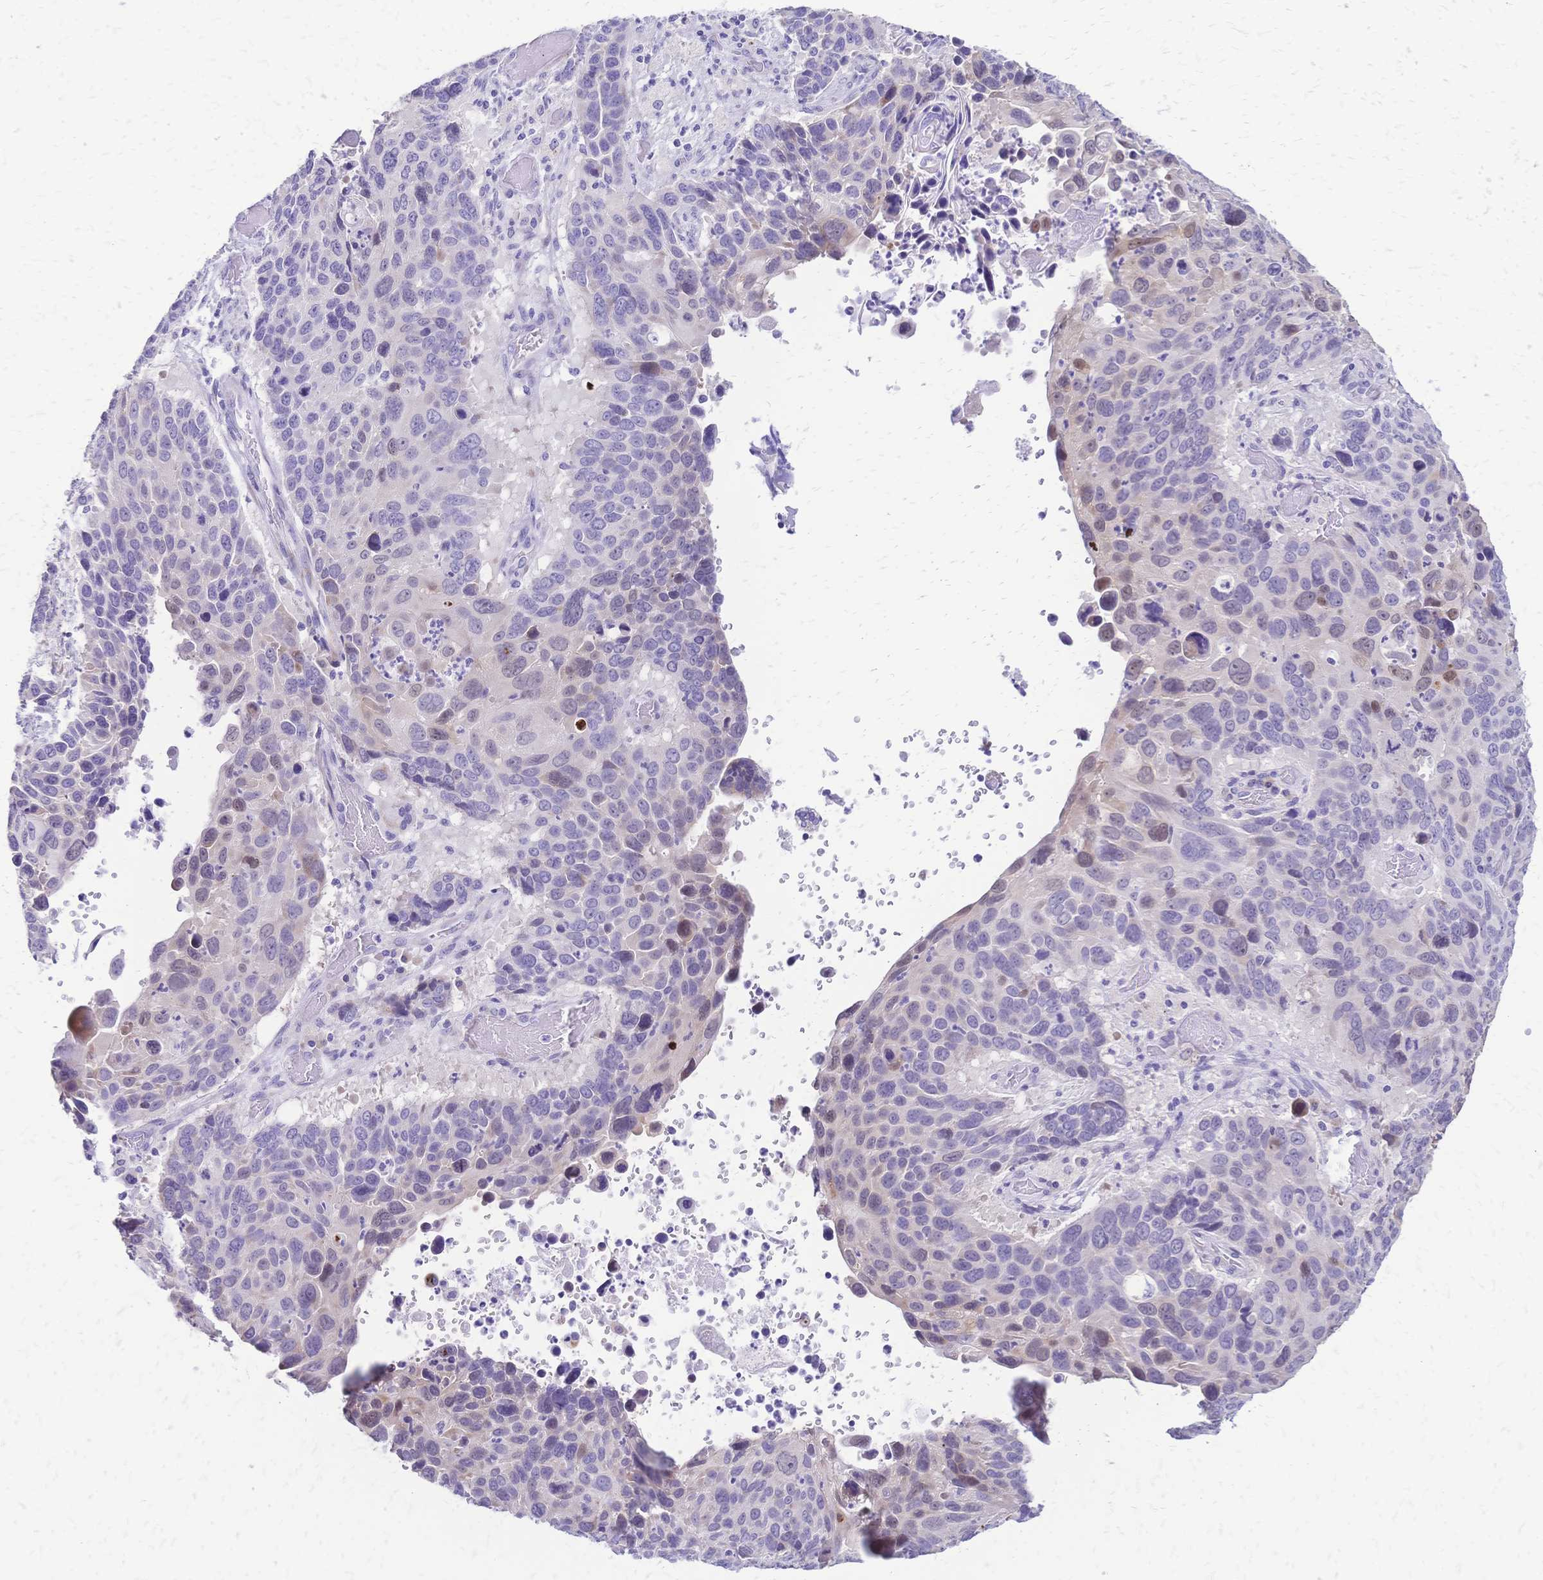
{"staining": {"intensity": "weak", "quantity": "<25%", "location": "cytoplasmic/membranous"}, "tissue": "lung cancer", "cell_type": "Tumor cells", "image_type": "cancer", "snomed": [{"axis": "morphology", "description": "Squamous cell carcinoma, NOS"}, {"axis": "topography", "description": "Lung"}], "caption": "Immunohistochemistry histopathology image of lung cancer stained for a protein (brown), which displays no positivity in tumor cells.", "gene": "GRB7", "patient": {"sex": "male", "age": 68}}